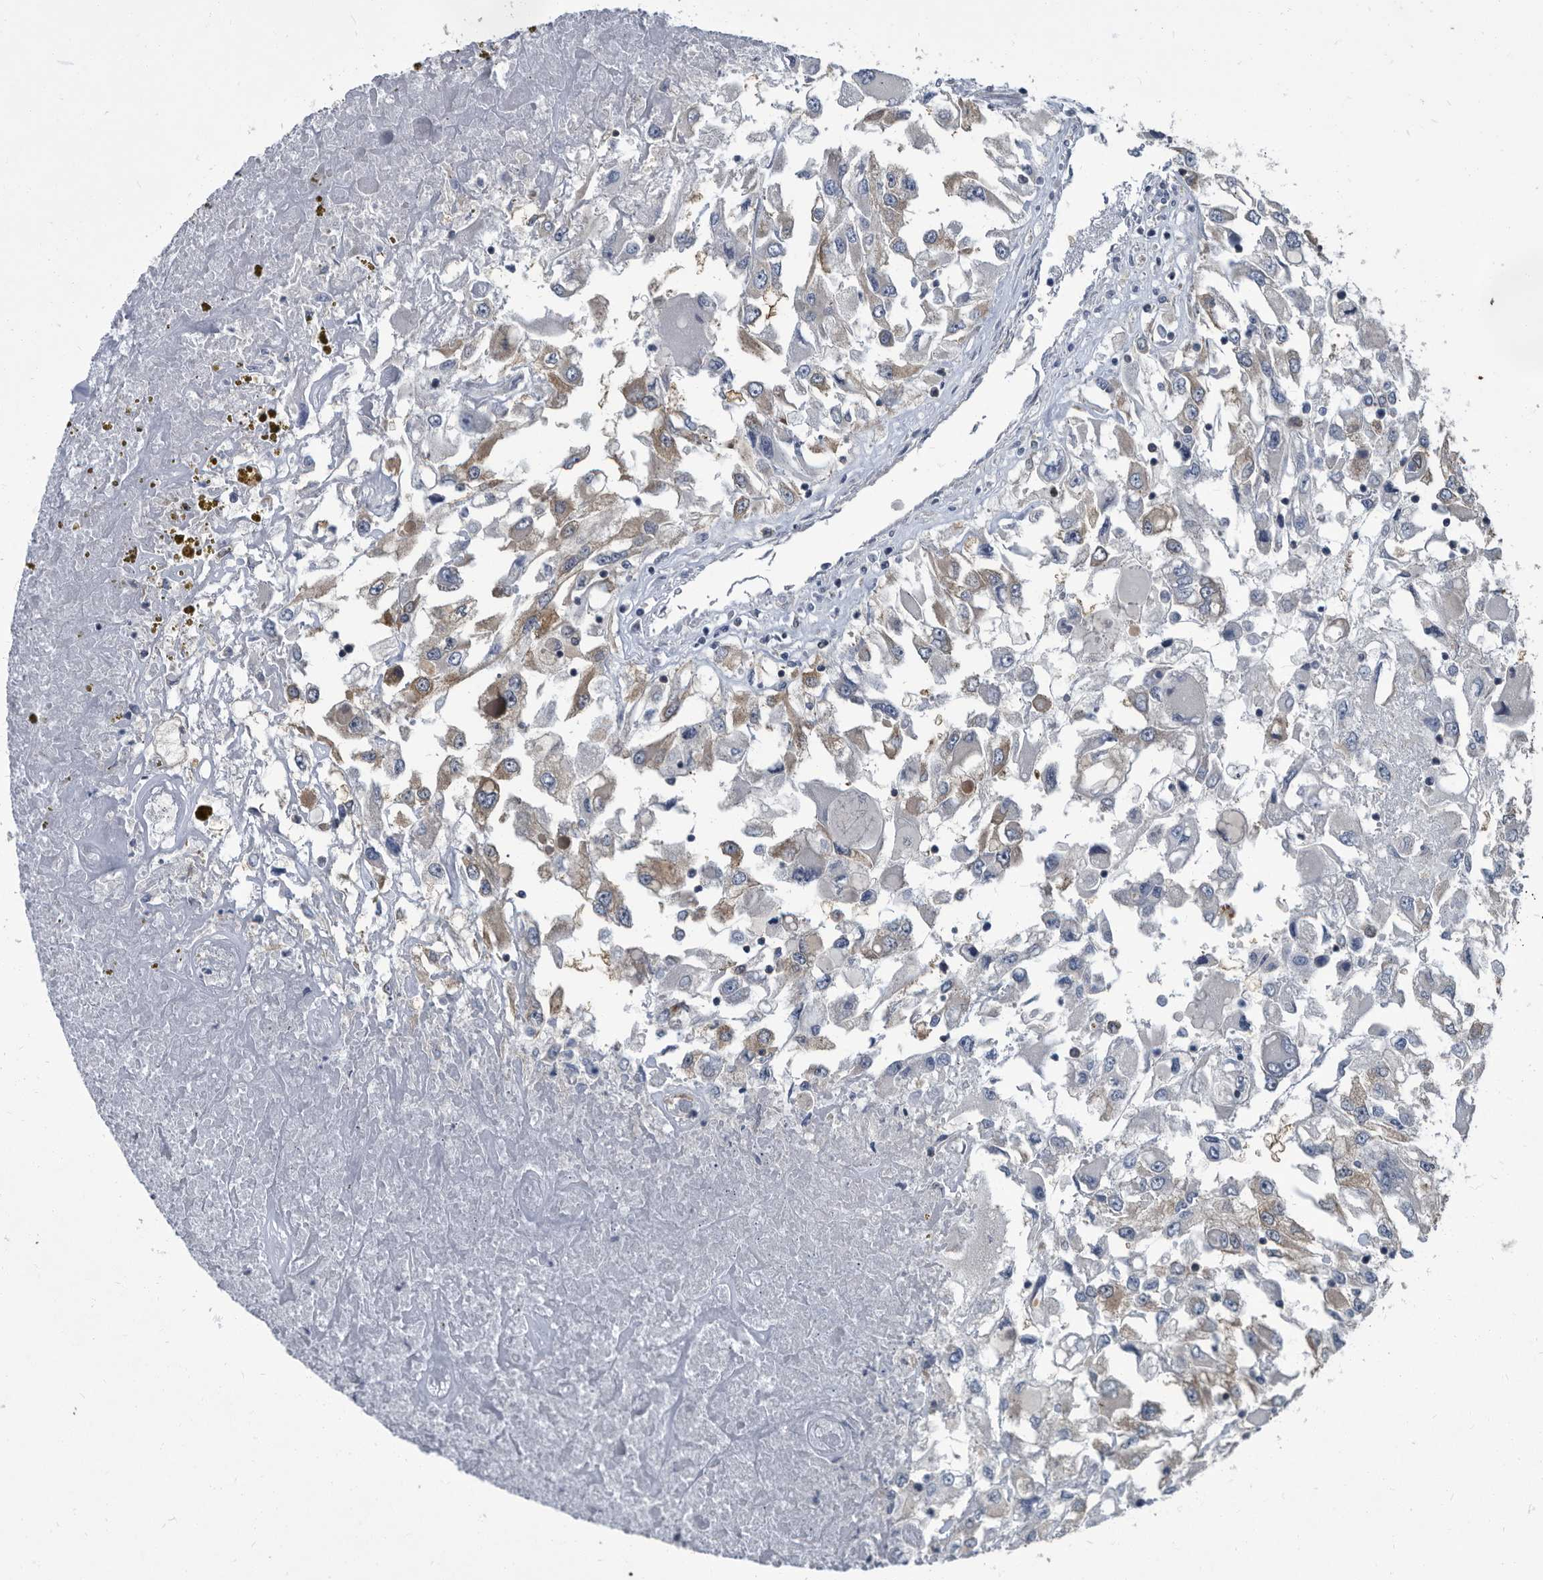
{"staining": {"intensity": "weak", "quantity": "<25%", "location": "cytoplasmic/membranous"}, "tissue": "renal cancer", "cell_type": "Tumor cells", "image_type": "cancer", "snomed": [{"axis": "morphology", "description": "Adenocarcinoma, NOS"}, {"axis": "topography", "description": "Kidney"}], "caption": "Immunohistochemistry image of neoplastic tissue: renal adenocarcinoma stained with DAB reveals no significant protein positivity in tumor cells. (Stains: DAB (3,3'-diaminobenzidine) immunohistochemistry (IHC) with hematoxylin counter stain, Microscopy: brightfield microscopy at high magnification).", "gene": "CDV3", "patient": {"sex": "female", "age": 52}}